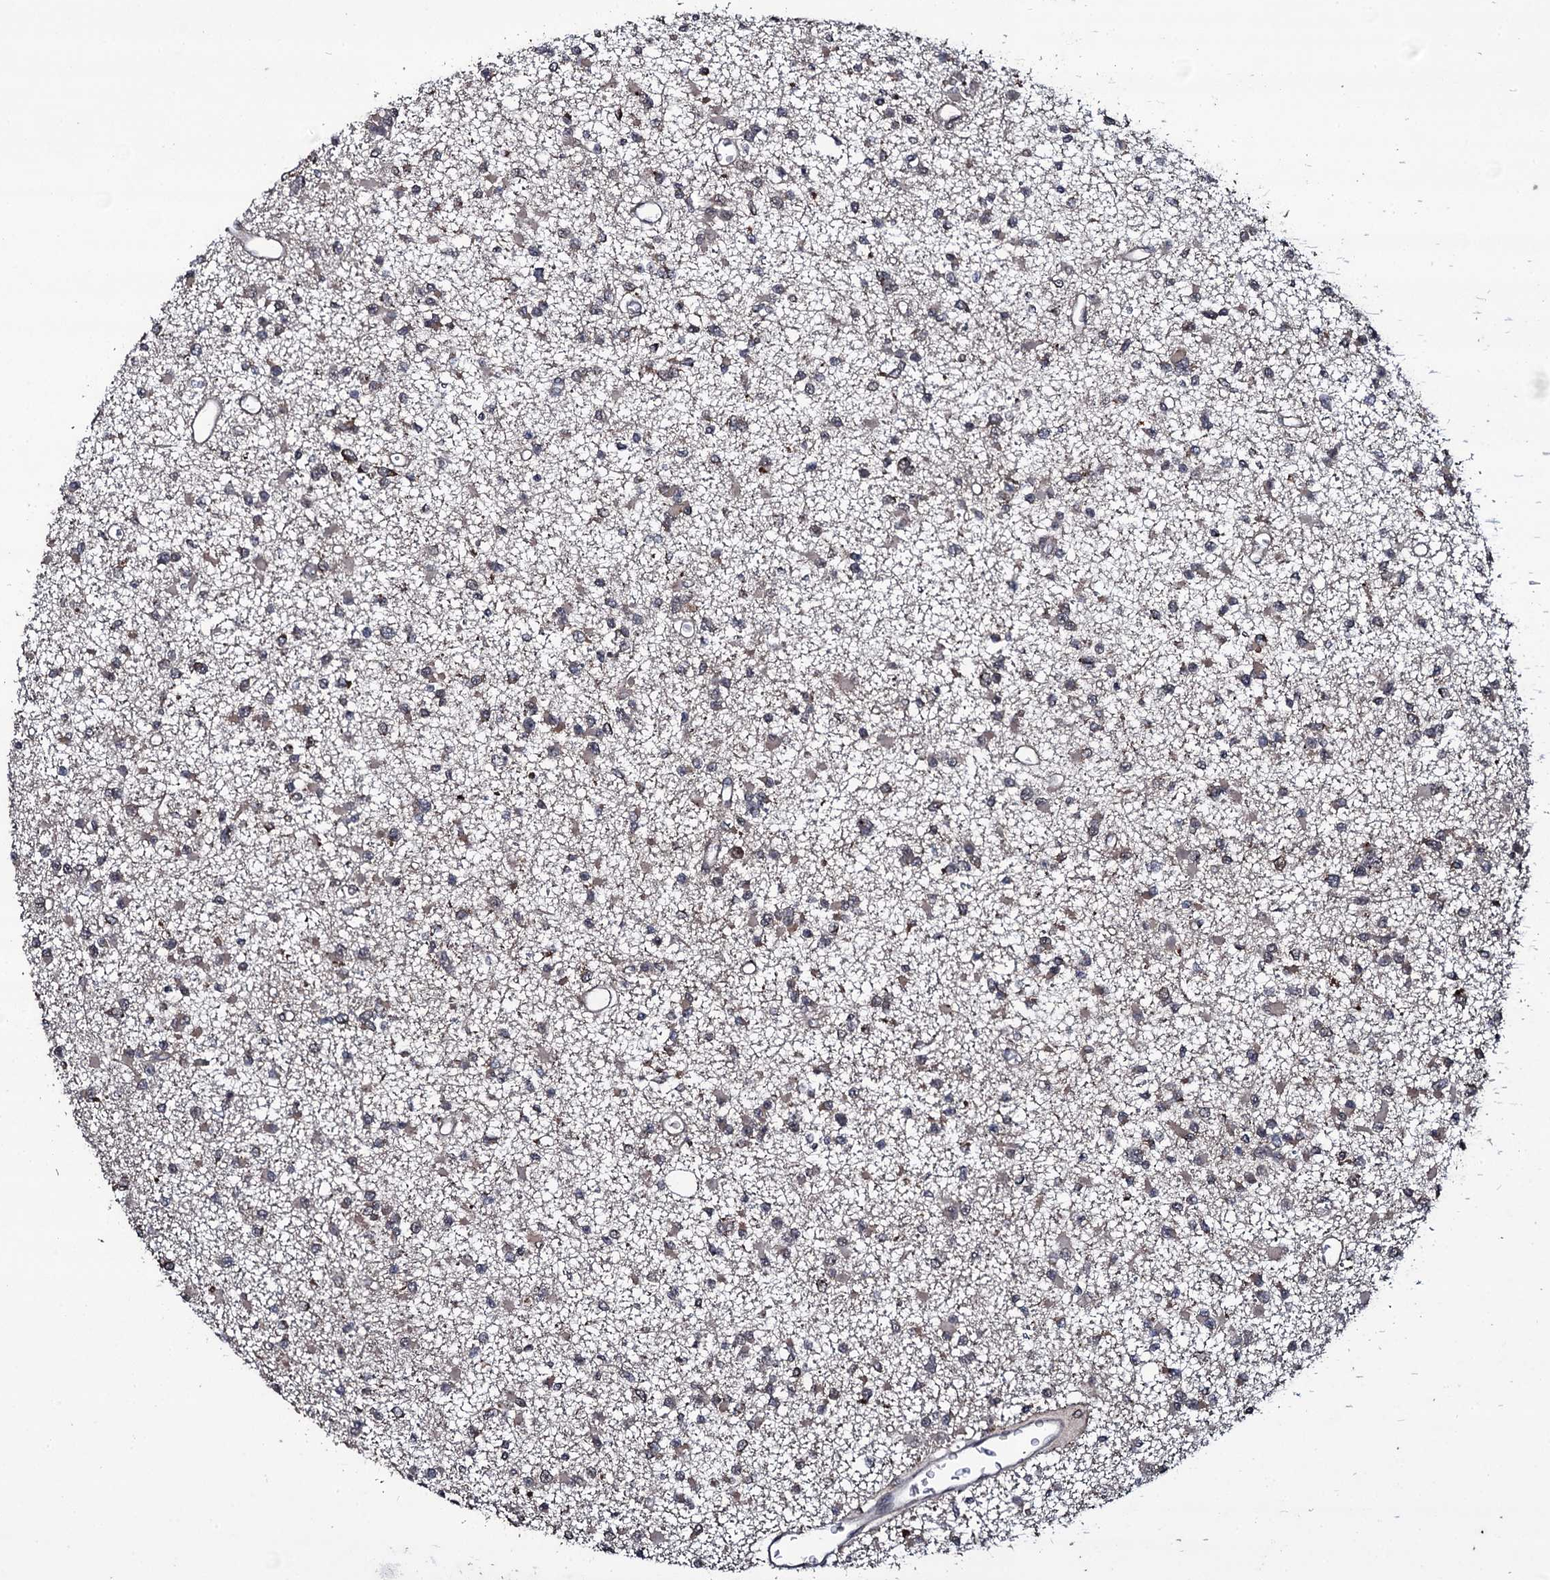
{"staining": {"intensity": "negative", "quantity": "none", "location": "none"}, "tissue": "glioma", "cell_type": "Tumor cells", "image_type": "cancer", "snomed": [{"axis": "morphology", "description": "Glioma, malignant, Low grade"}, {"axis": "topography", "description": "Brain"}], "caption": "Tumor cells are negative for protein expression in human glioma.", "gene": "MRPS31", "patient": {"sex": "female", "age": 22}}